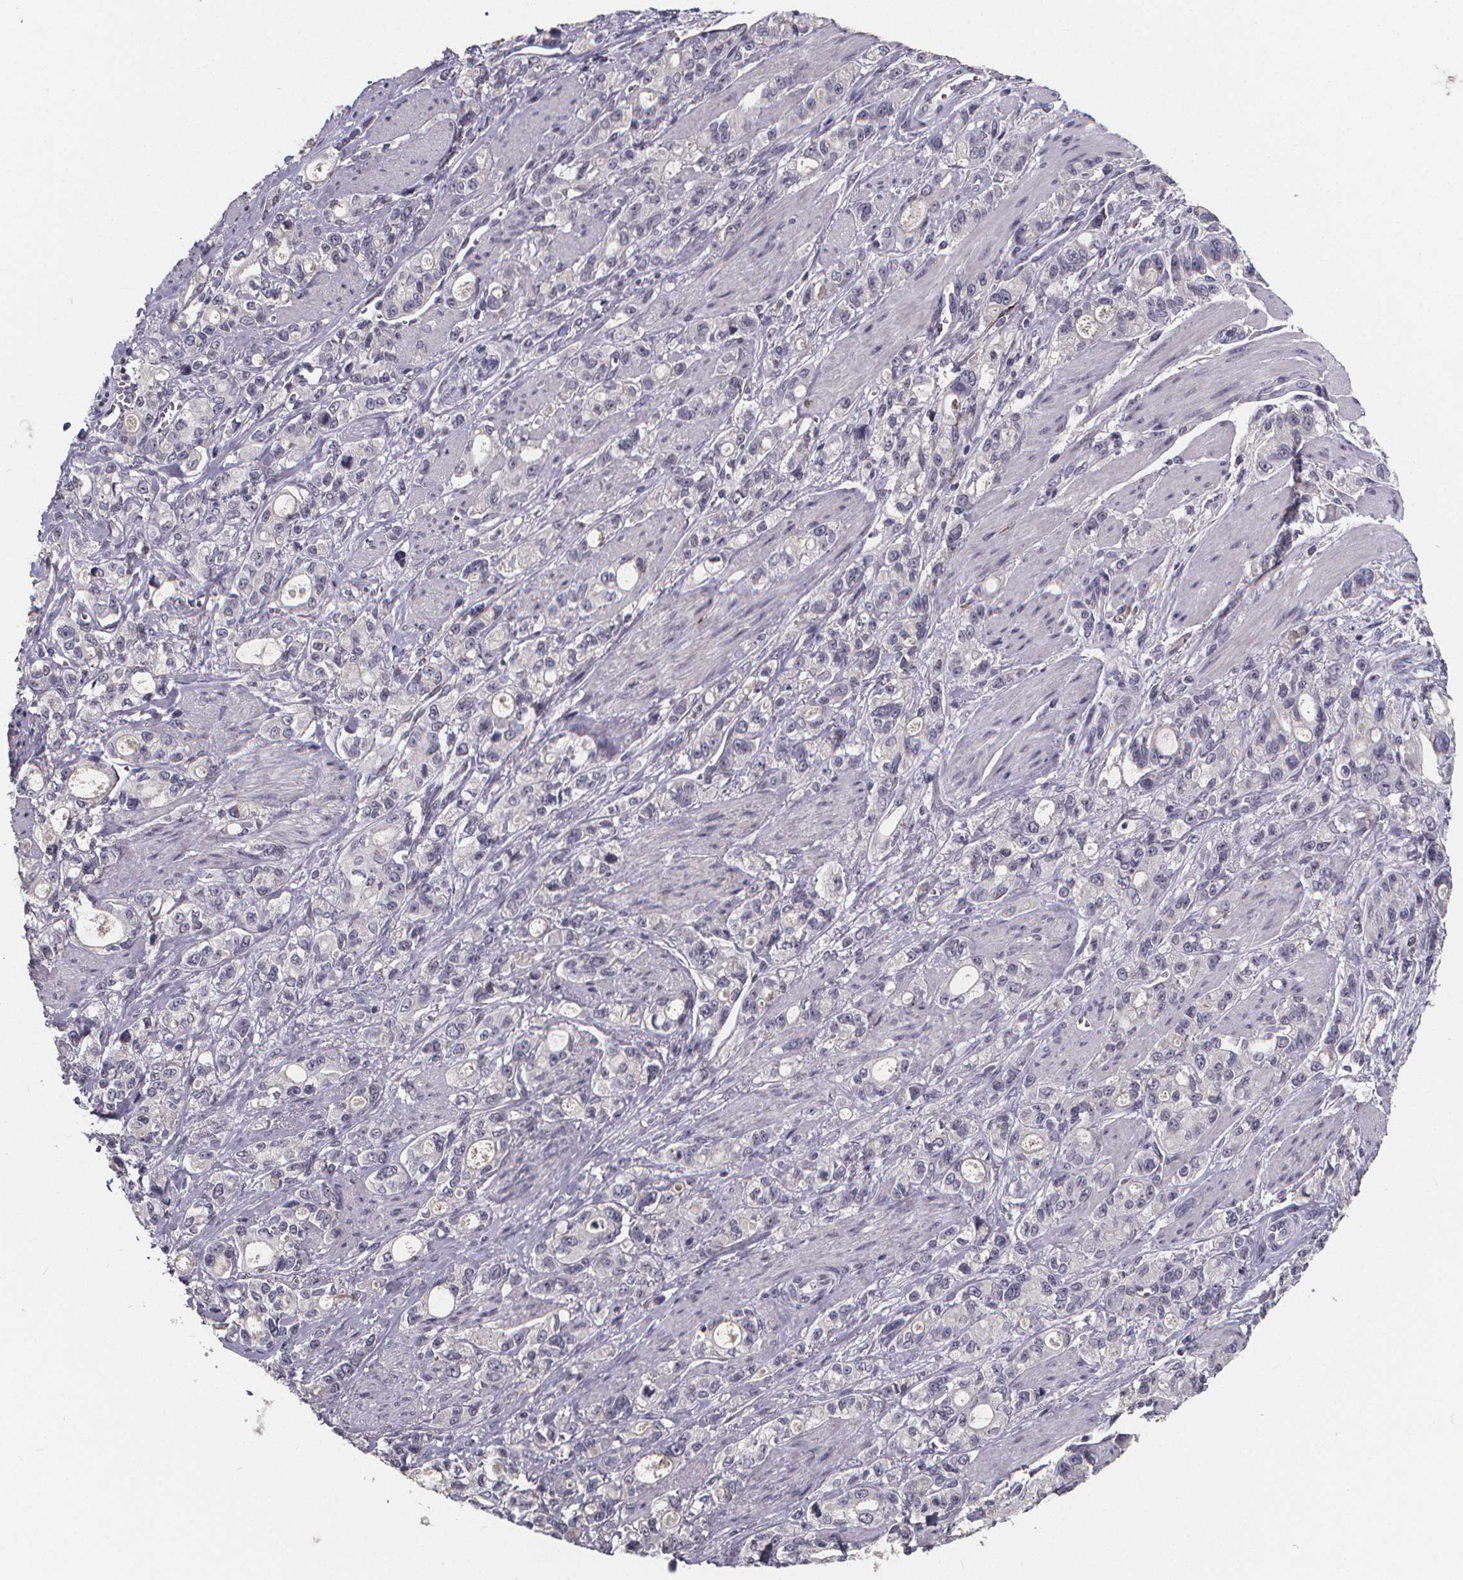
{"staining": {"intensity": "negative", "quantity": "none", "location": "none"}, "tissue": "stomach cancer", "cell_type": "Tumor cells", "image_type": "cancer", "snomed": [{"axis": "morphology", "description": "Adenocarcinoma, NOS"}, {"axis": "topography", "description": "Stomach"}], "caption": "Immunohistochemical staining of stomach cancer (adenocarcinoma) displays no significant expression in tumor cells.", "gene": "AGT", "patient": {"sex": "male", "age": 63}}